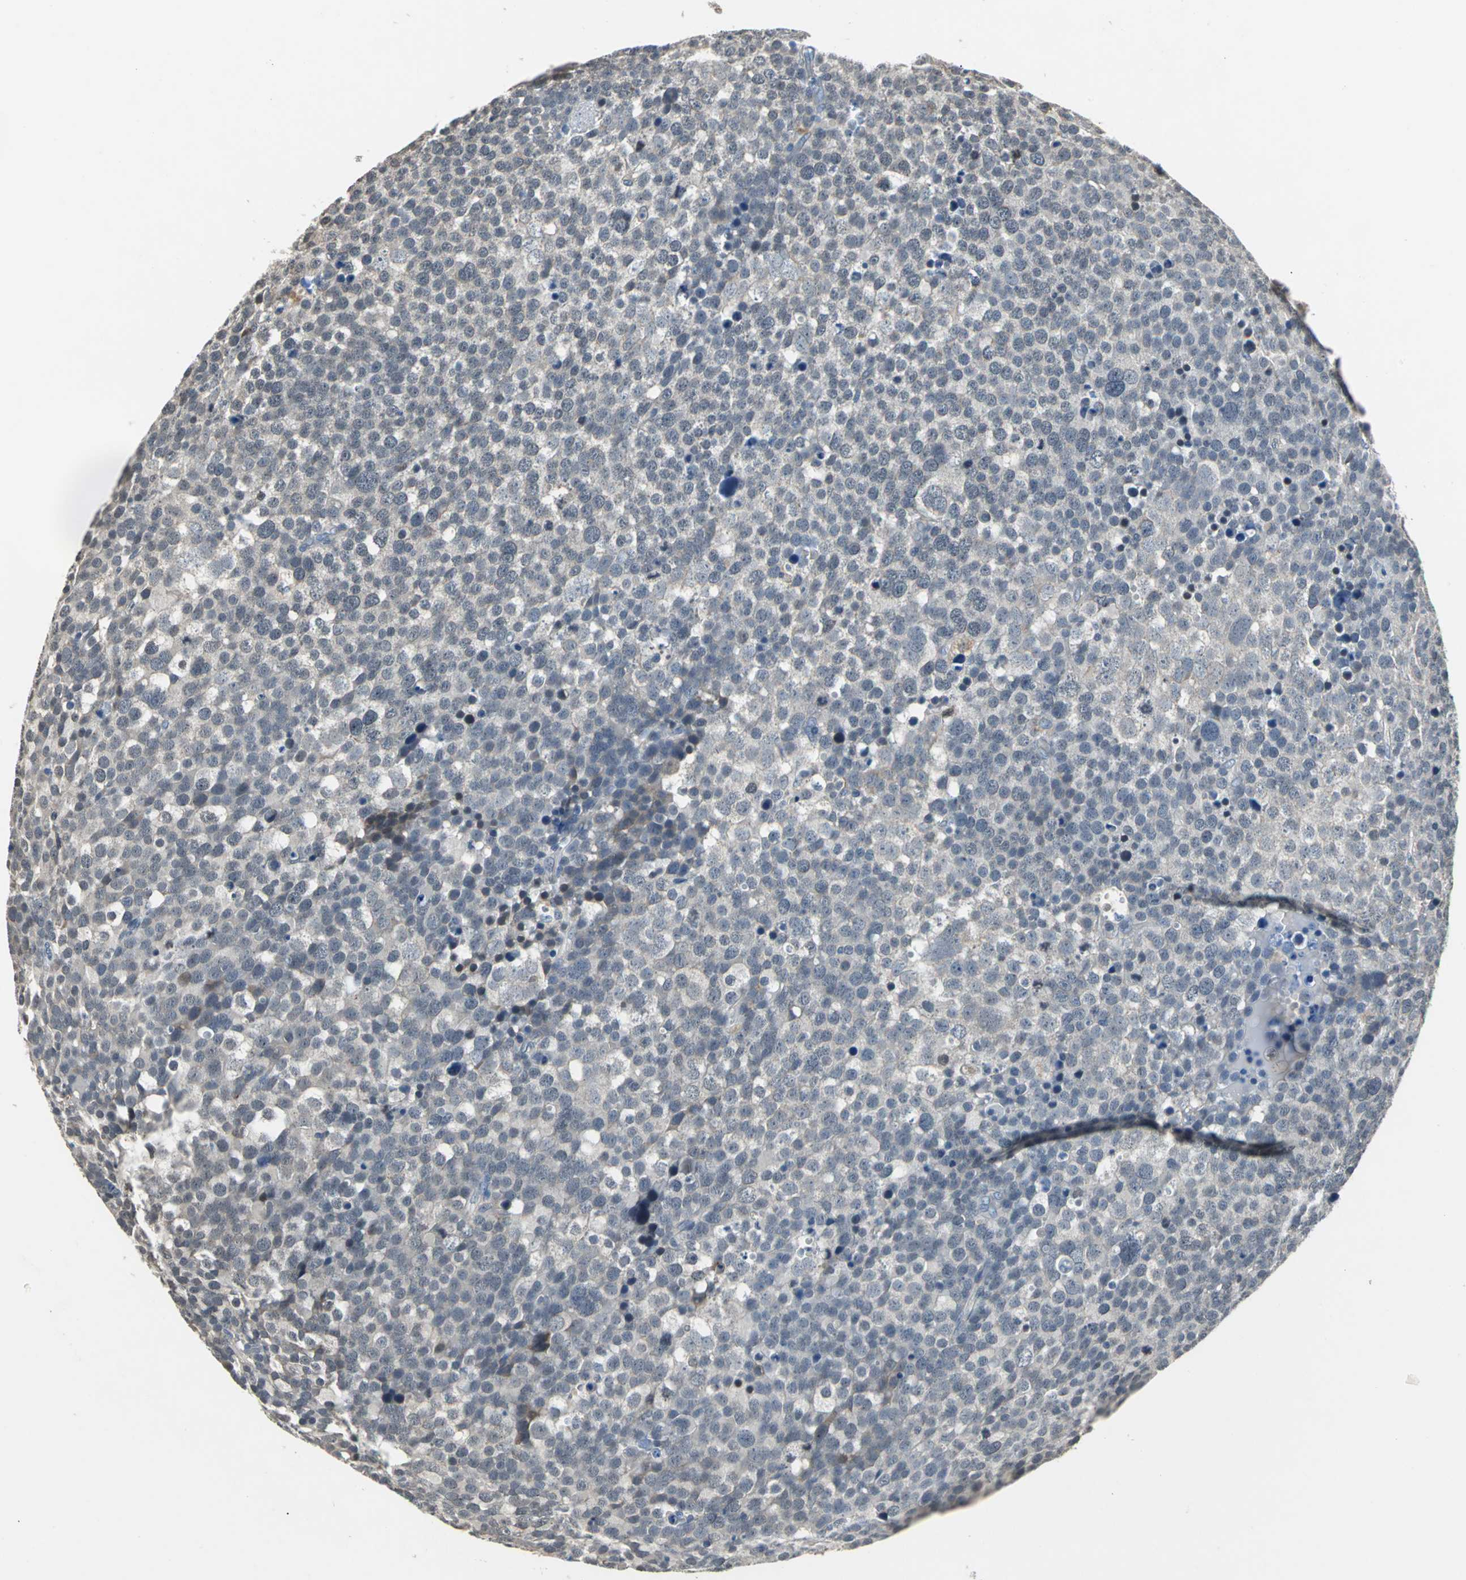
{"staining": {"intensity": "weak", "quantity": "<25%", "location": "cytoplasmic/membranous"}, "tissue": "testis cancer", "cell_type": "Tumor cells", "image_type": "cancer", "snomed": [{"axis": "morphology", "description": "Seminoma, NOS"}, {"axis": "topography", "description": "Testis"}], "caption": "A photomicrograph of human testis seminoma is negative for staining in tumor cells. (IHC, brightfield microscopy, high magnification).", "gene": "JADE3", "patient": {"sex": "male", "age": 71}}